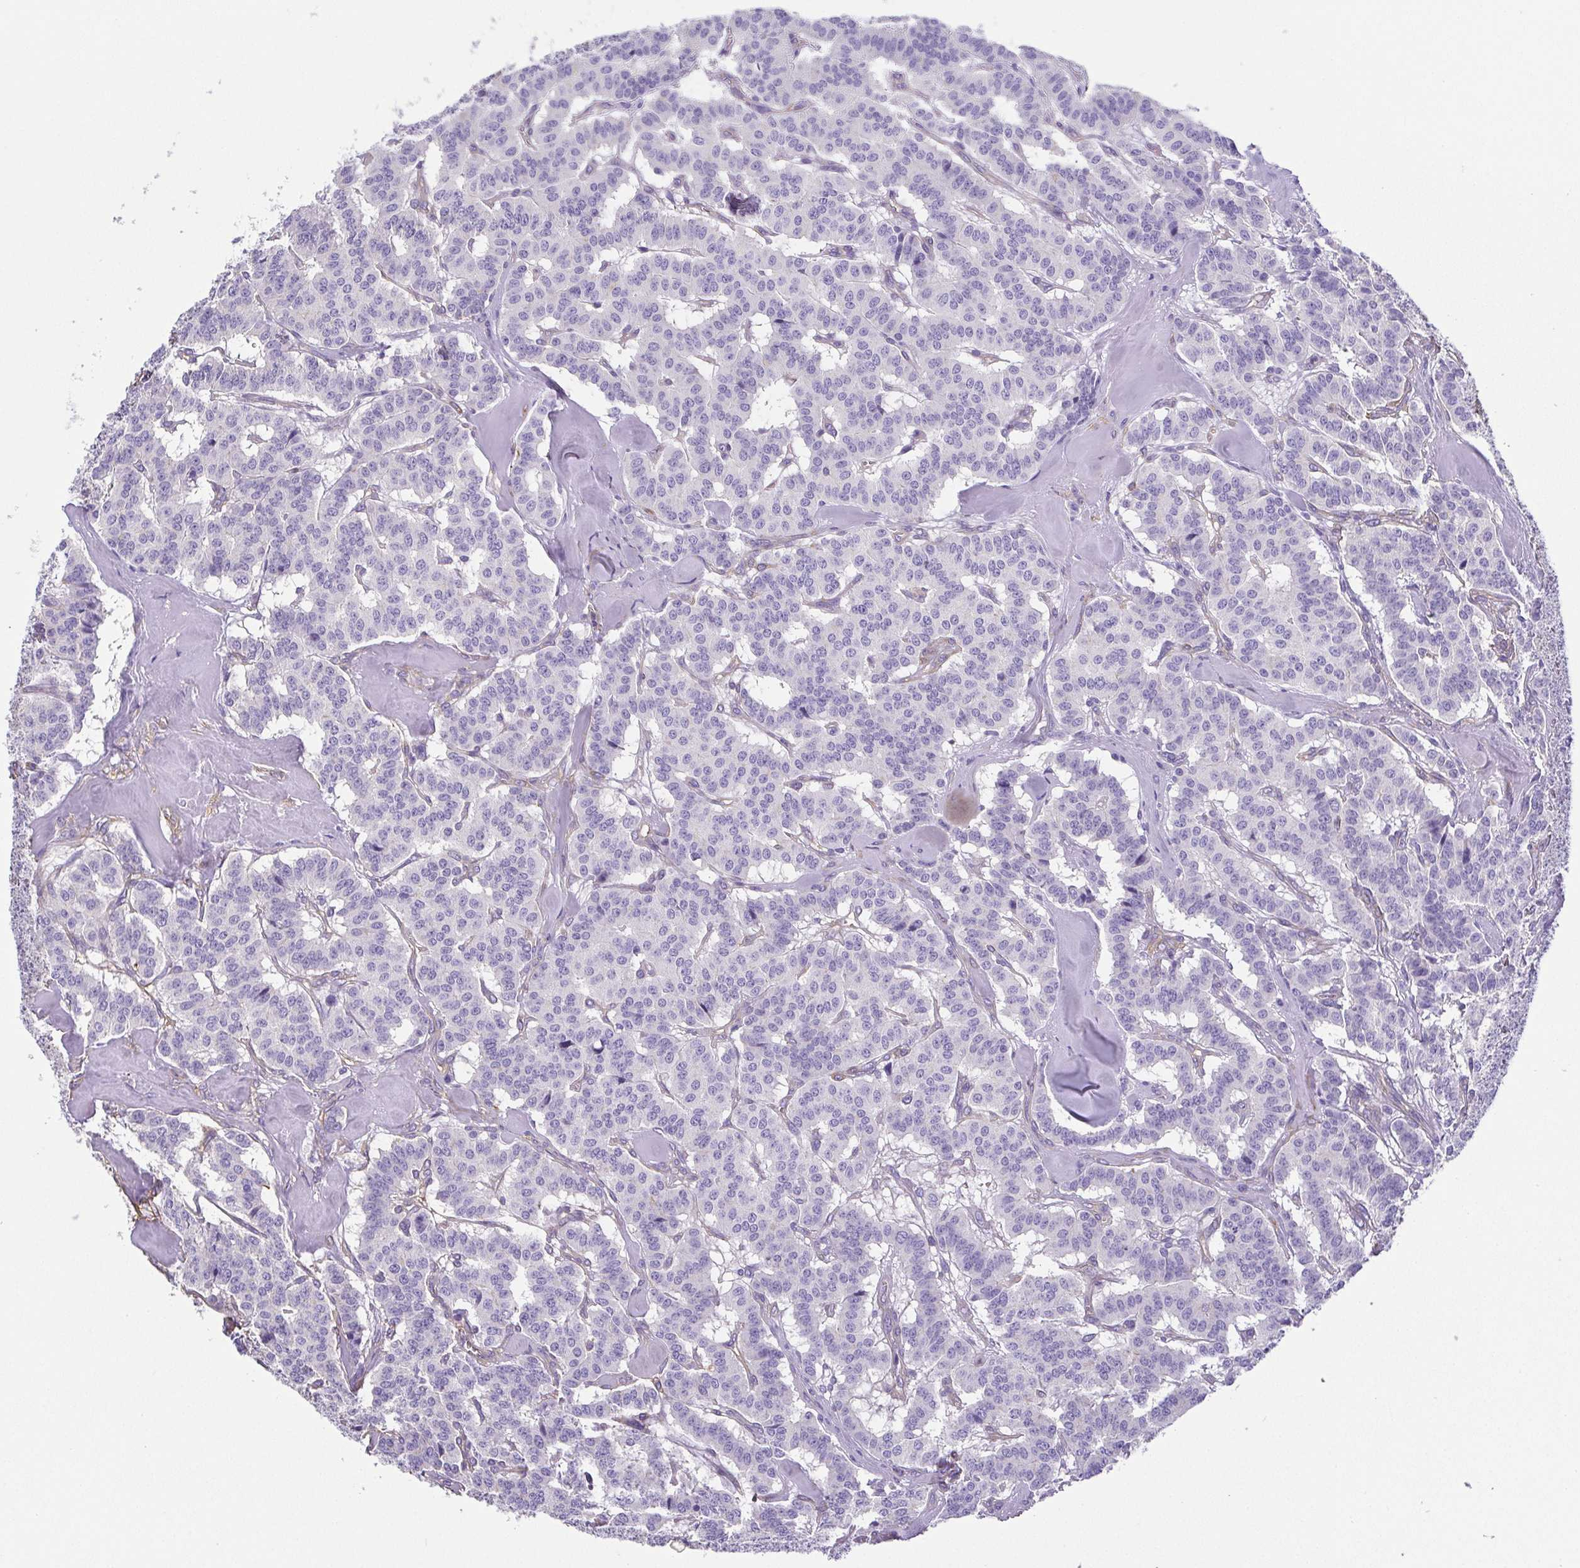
{"staining": {"intensity": "negative", "quantity": "none", "location": "none"}, "tissue": "carcinoid", "cell_type": "Tumor cells", "image_type": "cancer", "snomed": [{"axis": "morphology", "description": "Normal tissue, NOS"}, {"axis": "morphology", "description": "Carcinoid, malignant, NOS"}, {"axis": "topography", "description": "Lung"}], "caption": "The histopathology image displays no staining of tumor cells in malignant carcinoid.", "gene": "MYL6", "patient": {"sex": "female", "age": 46}}